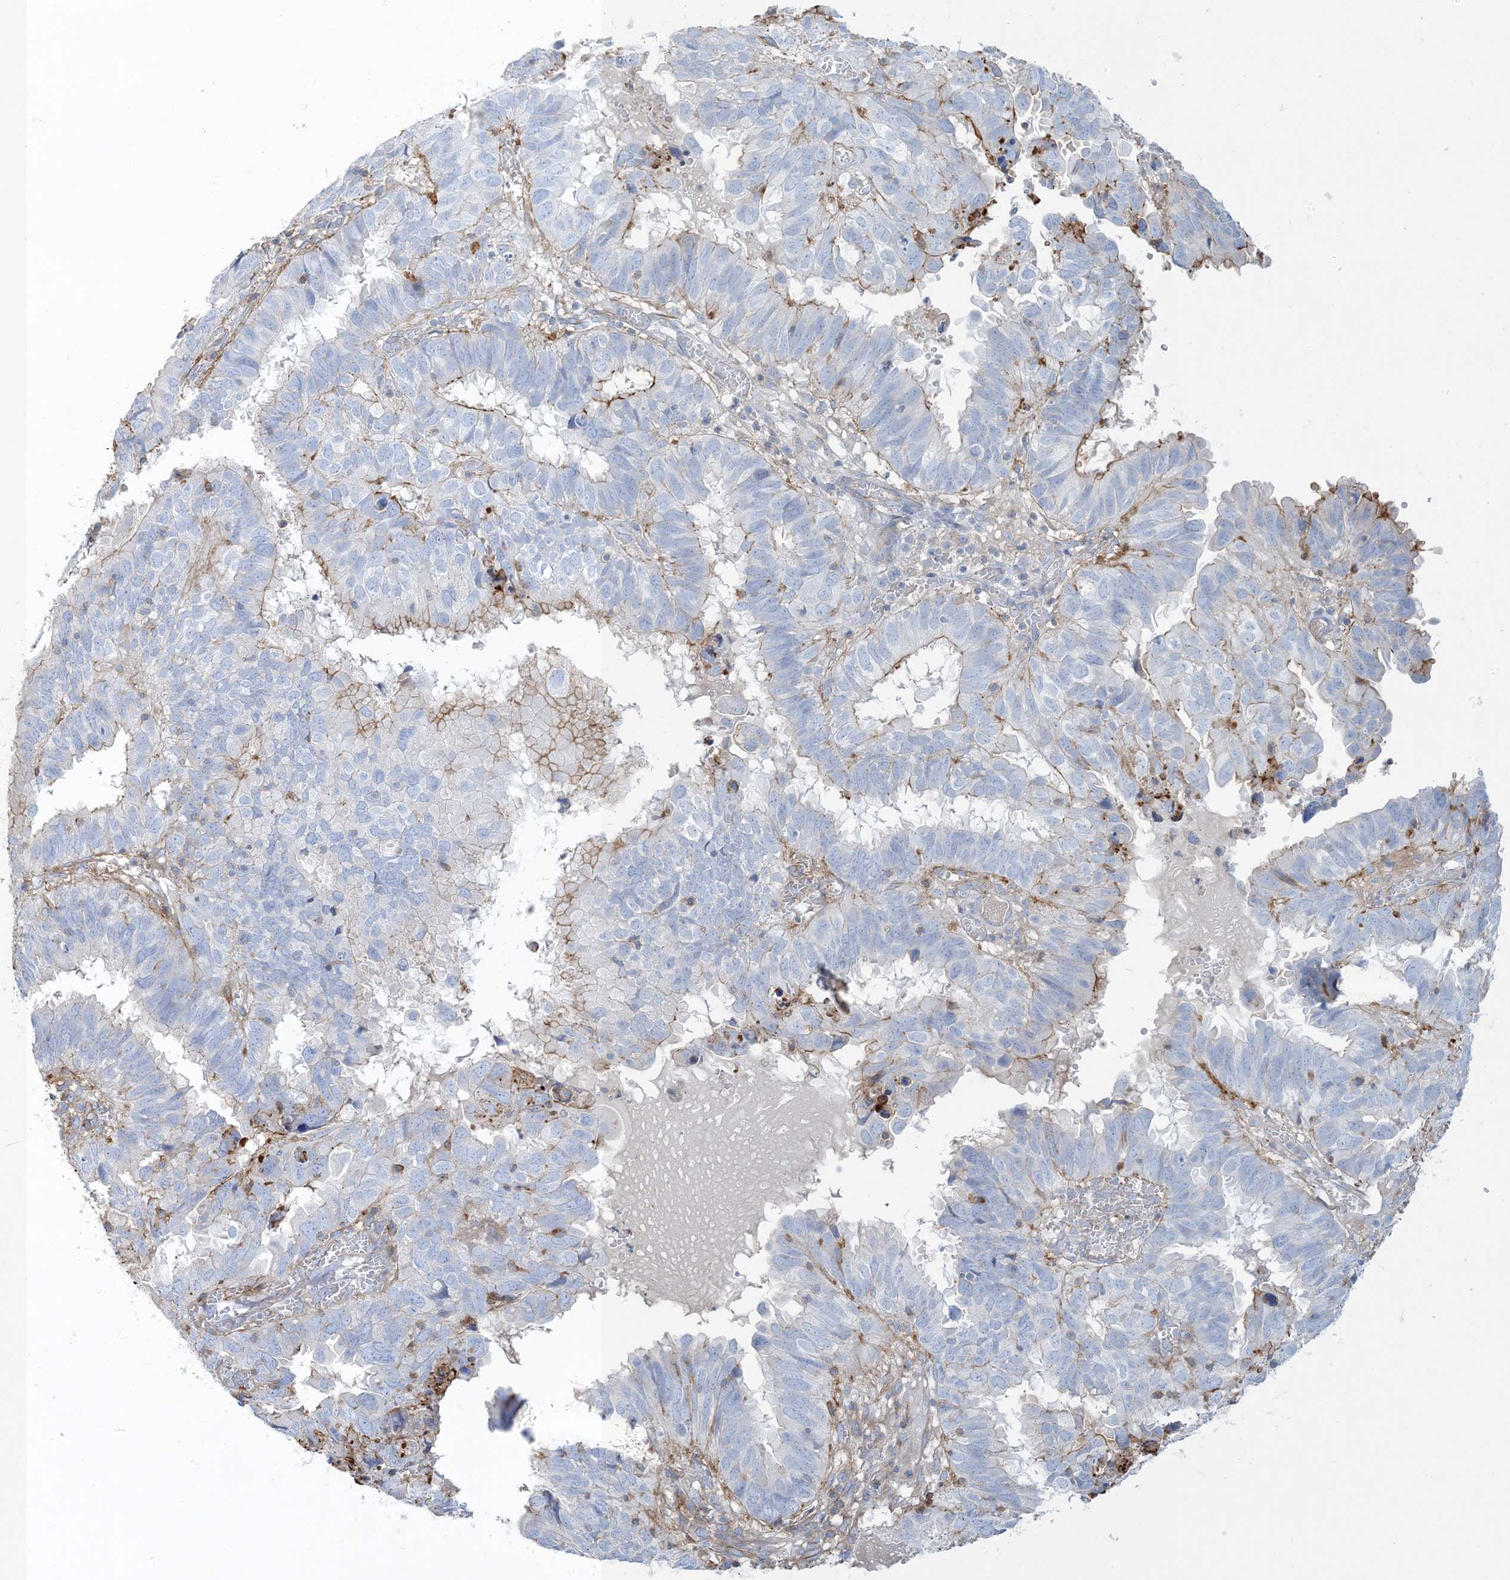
{"staining": {"intensity": "weak", "quantity": "<25%", "location": "cytoplasmic/membranous"}, "tissue": "endometrial cancer", "cell_type": "Tumor cells", "image_type": "cancer", "snomed": [{"axis": "morphology", "description": "Adenocarcinoma, NOS"}, {"axis": "topography", "description": "Uterus"}], "caption": "Immunohistochemistry (IHC) micrograph of human endometrial adenocarcinoma stained for a protein (brown), which exhibits no staining in tumor cells. (Immunohistochemistry, brightfield microscopy, high magnification).", "gene": "GTF3C2", "patient": {"sex": "female", "age": 77}}